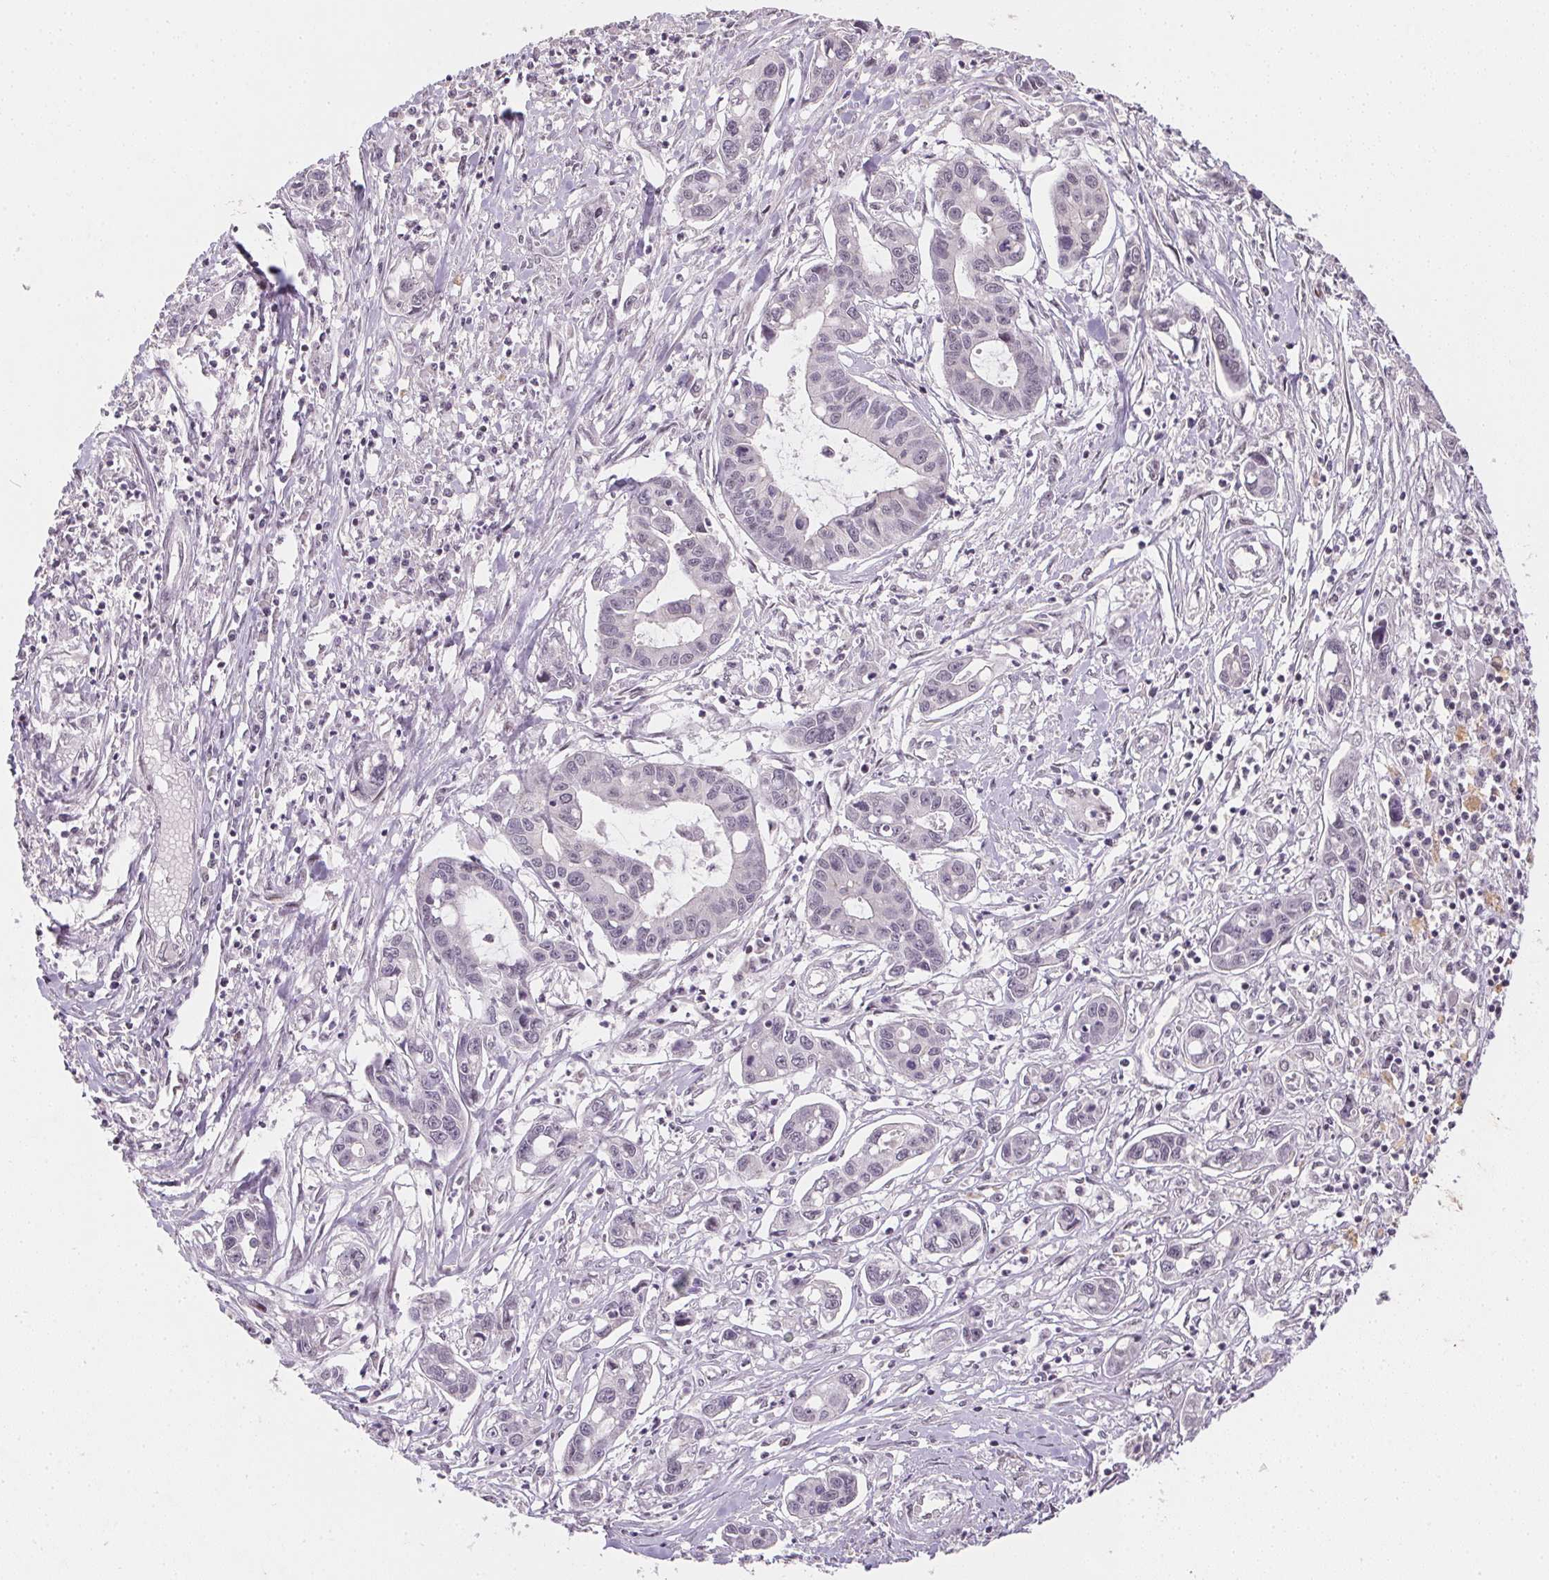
{"staining": {"intensity": "negative", "quantity": "none", "location": "none"}, "tissue": "liver cancer", "cell_type": "Tumor cells", "image_type": "cancer", "snomed": [{"axis": "morphology", "description": "Cholangiocarcinoma"}, {"axis": "topography", "description": "Liver"}], "caption": "The immunohistochemistry image has no significant staining in tumor cells of cholangiocarcinoma (liver) tissue.", "gene": "KDM4D", "patient": {"sex": "male", "age": 58}}